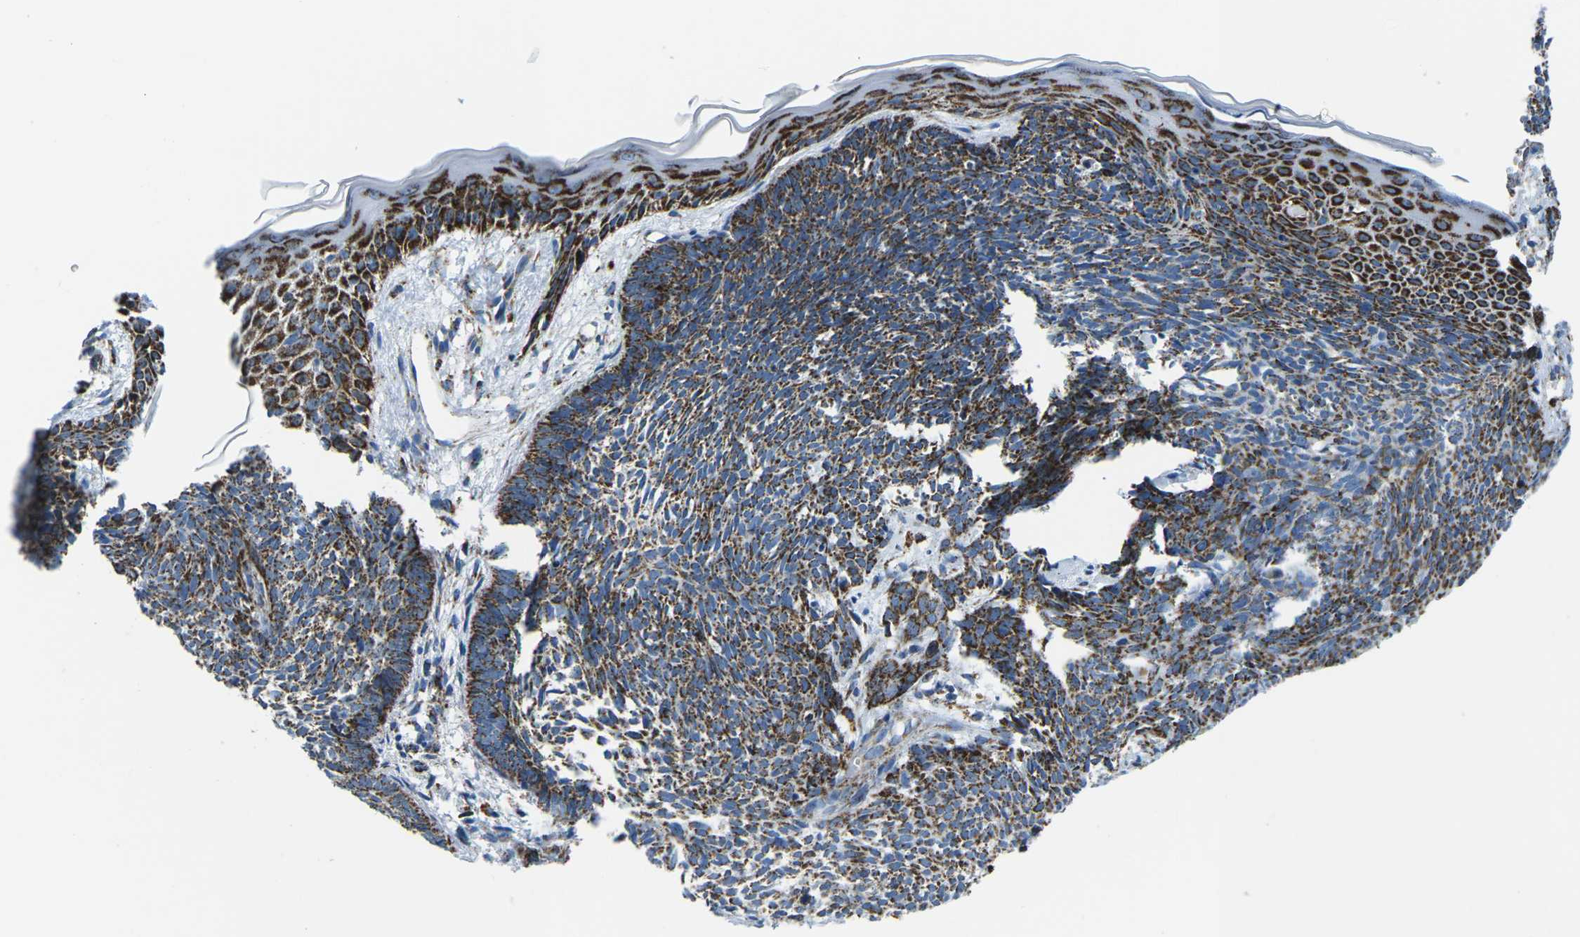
{"staining": {"intensity": "strong", "quantity": ">75%", "location": "cytoplasmic/membranous"}, "tissue": "skin cancer", "cell_type": "Tumor cells", "image_type": "cancer", "snomed": [{"axis": "morphology", "description": "Basal cell carcinoma"}, {"axis": "topography", "description": "Skin"}], "caption": "Skin basal cell carcinoma tissue demonstrates strong cytoplasmic/membranous positivity in about >75% of tumor cells, visualized by immunohistochemistry.", "gene": "COX6C", "patient": {"sex": "male", "age": 60}}